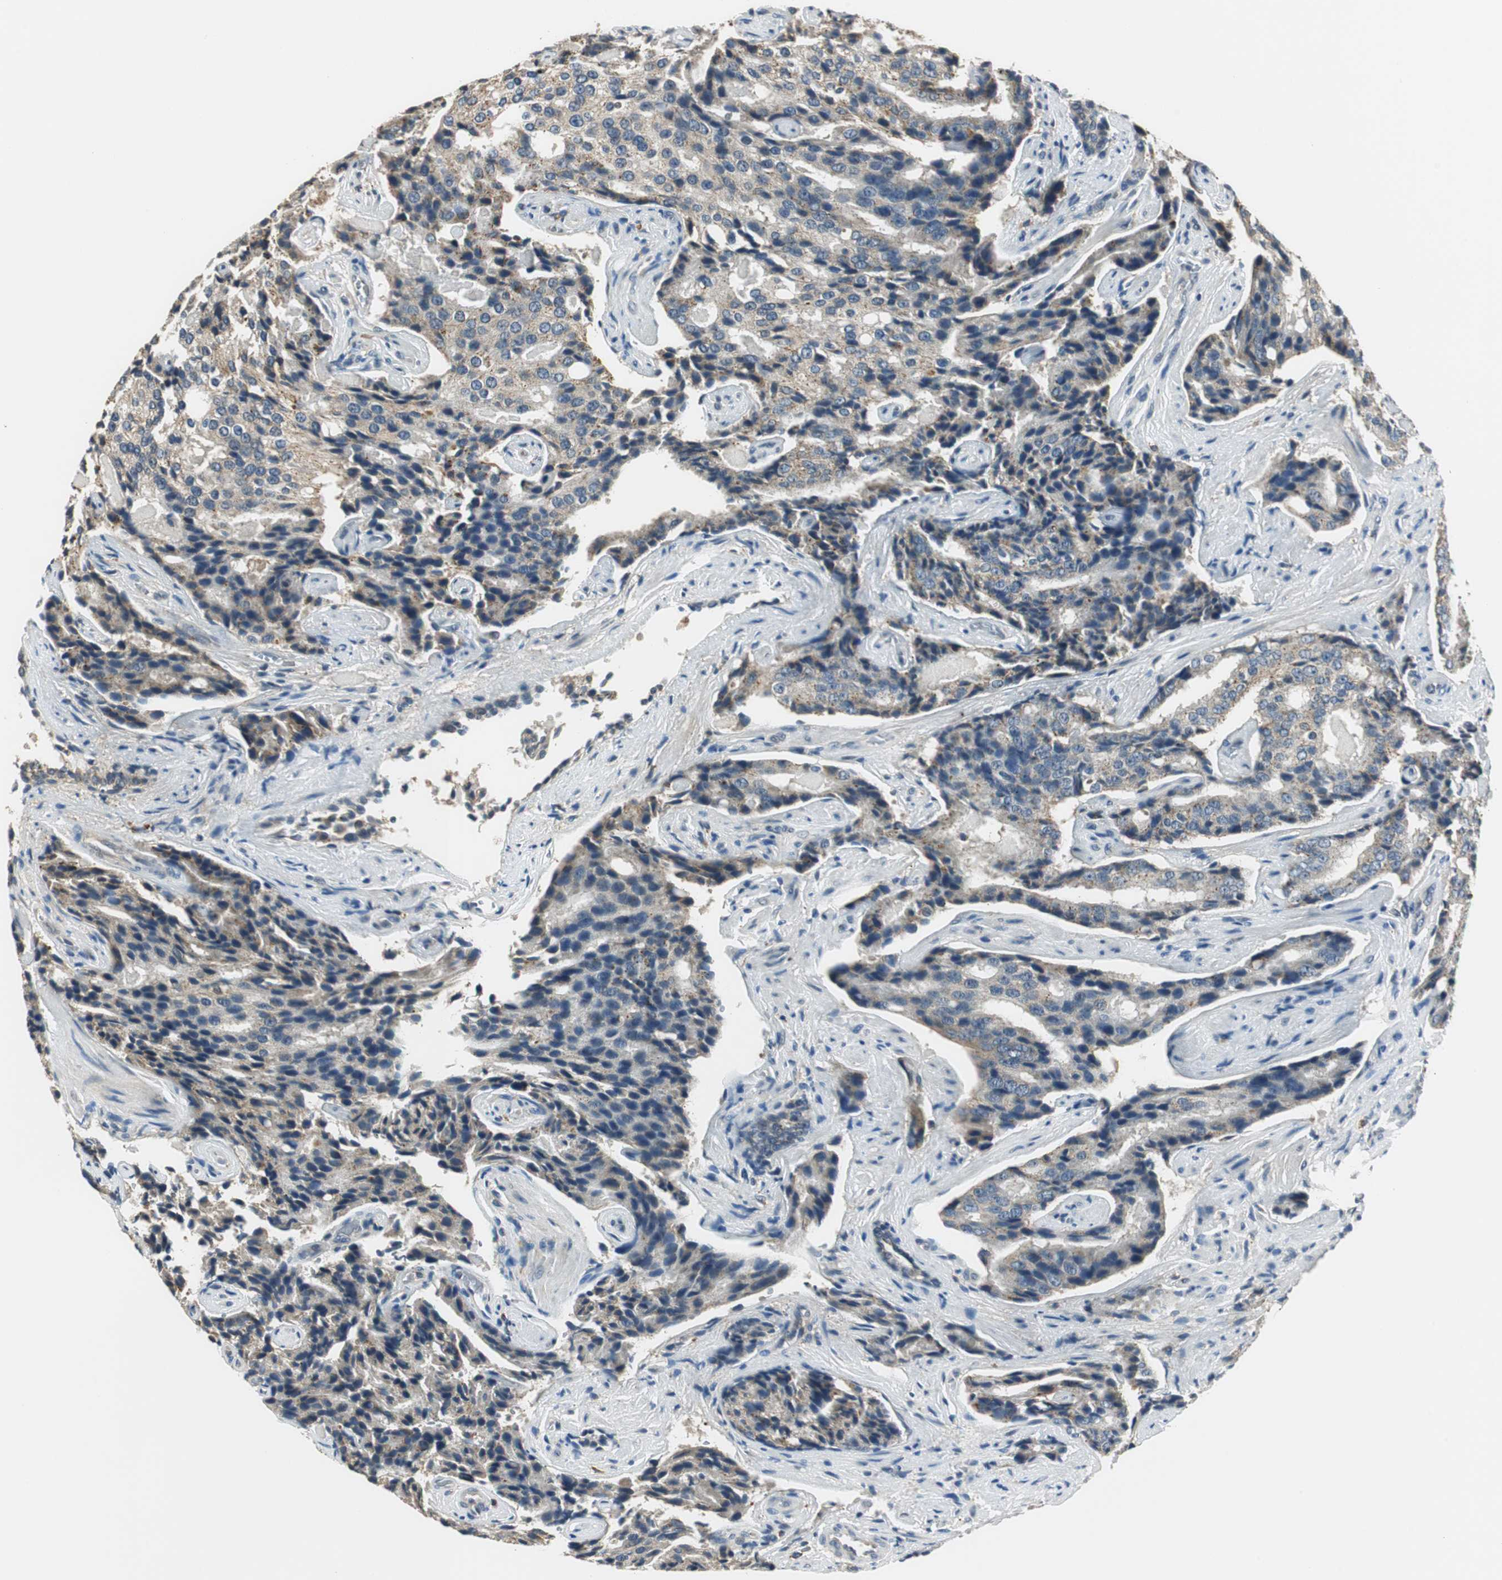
{"staining": {"intensity": "weak", "quantity": "25%-75%", "location": "cytoplasmic/membranous"}, "tissue": "prostate cancer", "cell_type": "Tumor cells", "image_type": "cancer", "snomed": [{"axis": "morphology", "description": "Adenocarcinoma, High grade"}, {"axis": "topography", "description": "Prostate"}], "caption": "A brown stain highlights weak cytoplasmic/membranous positivity of a protein in prostate cancer (adenocarcinoma (high-grade)) tumor cells. Using DAB (3,3'-diaminobenzidine) (brown) and hematoxylin (blue) stains, captured at high magnification using brightfield microscopy.", "gene": "NIT1", "patient": {"sex": "male", "age": 58}}